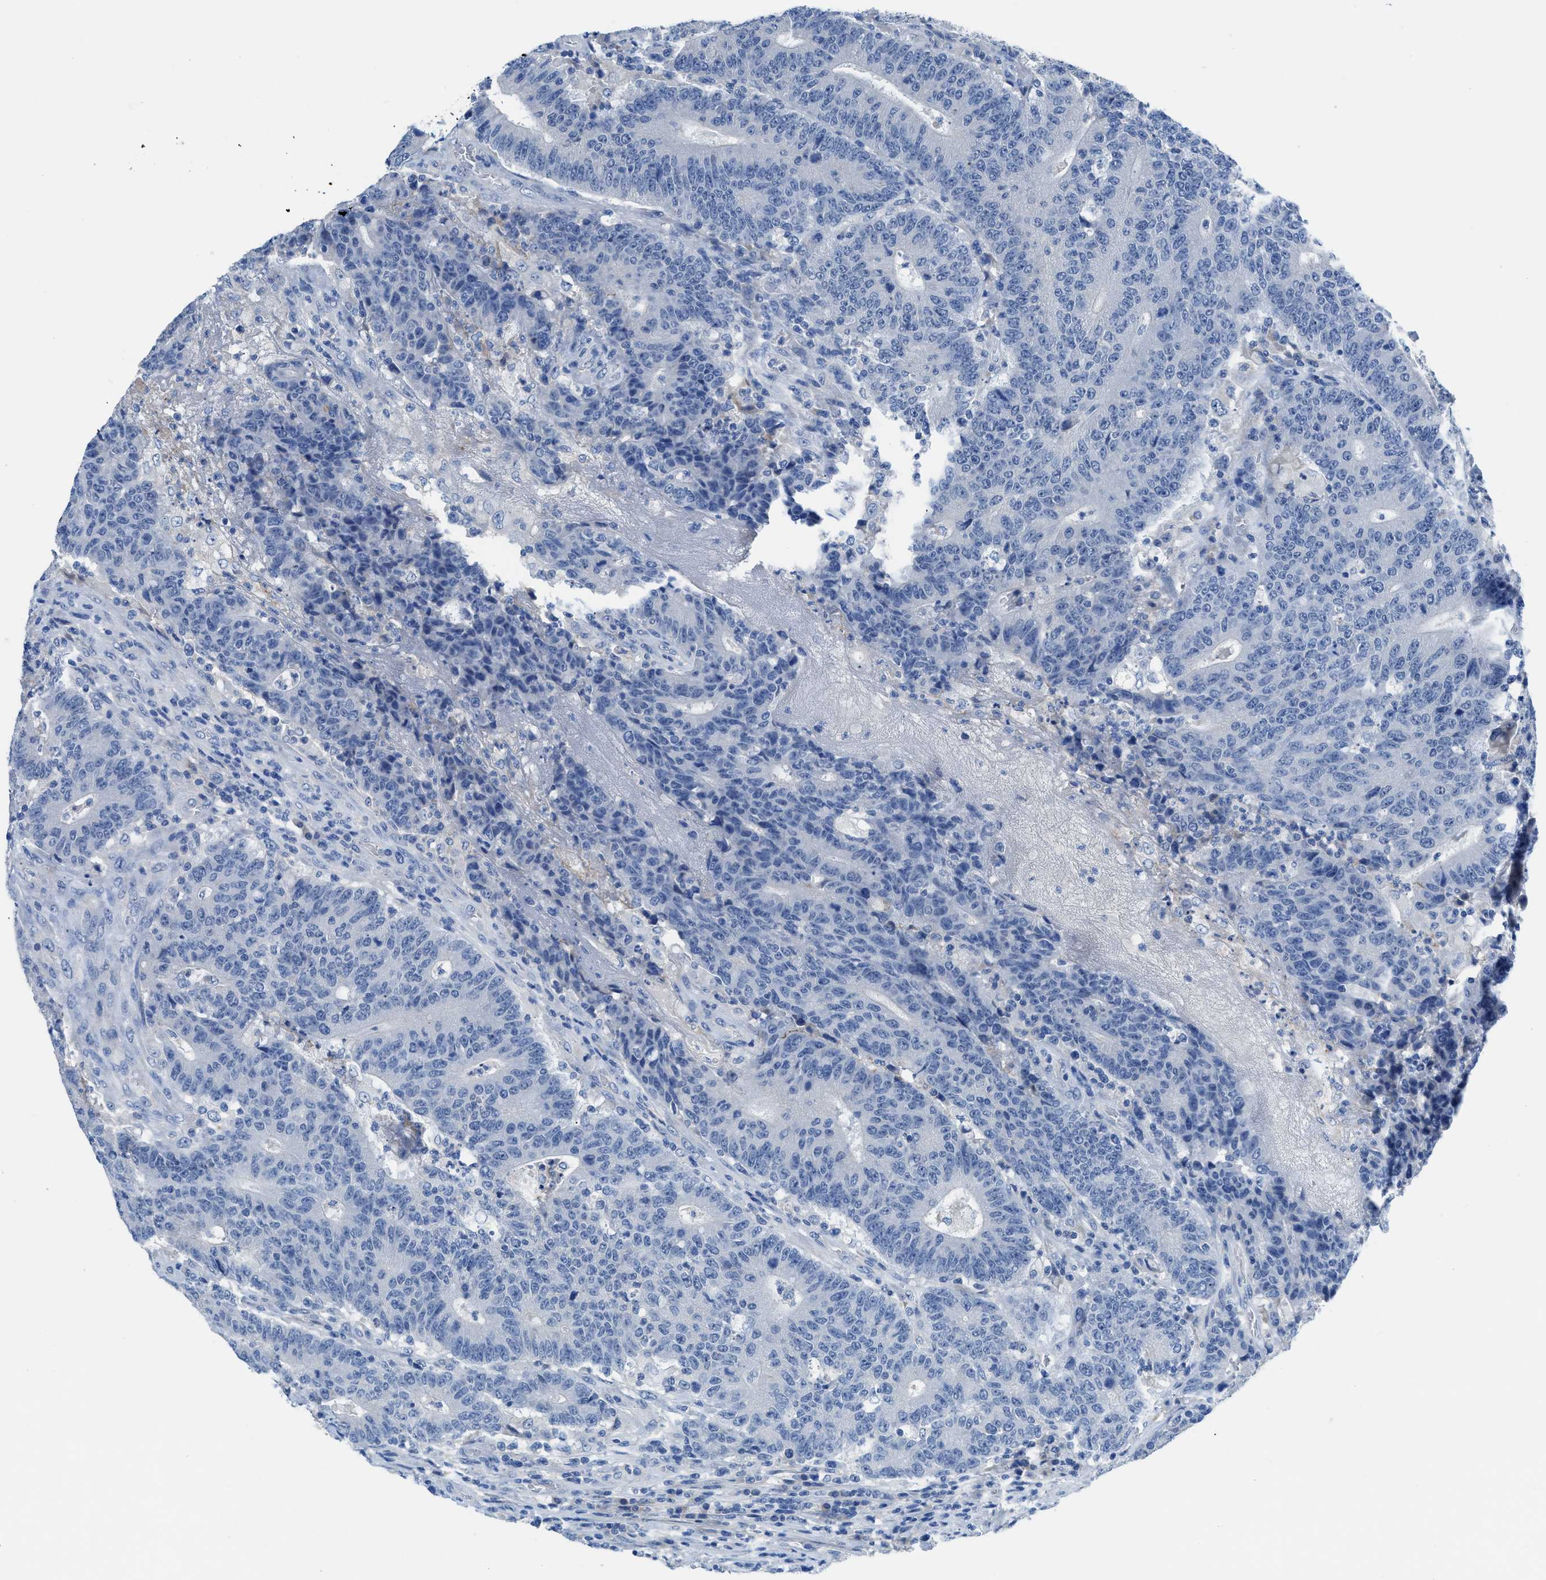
{"staining": {"intensity": "negative", "quantity": "none", "location": "none"}, "tissue": "colorectal cancer", "cell_type": "Tumor cells", "image_type": "cancer", "snomed": [{"axis": "morphology", "description": "Normal tissue, NOS"}, {"axis": "morphology", "description": "Adenocarcinoma, NOS"}, {"axis": "topography", "description": "Colon"}], "caption": "A photomicrograph of human colorectal adenocarcinoma is negative for staining in tumor cells. (DAB immunohistochemistry (IHC) with hematoxylin counter stain).", "gene": "SLC10A6", "patient": {"sex": "female", "age": 75}}